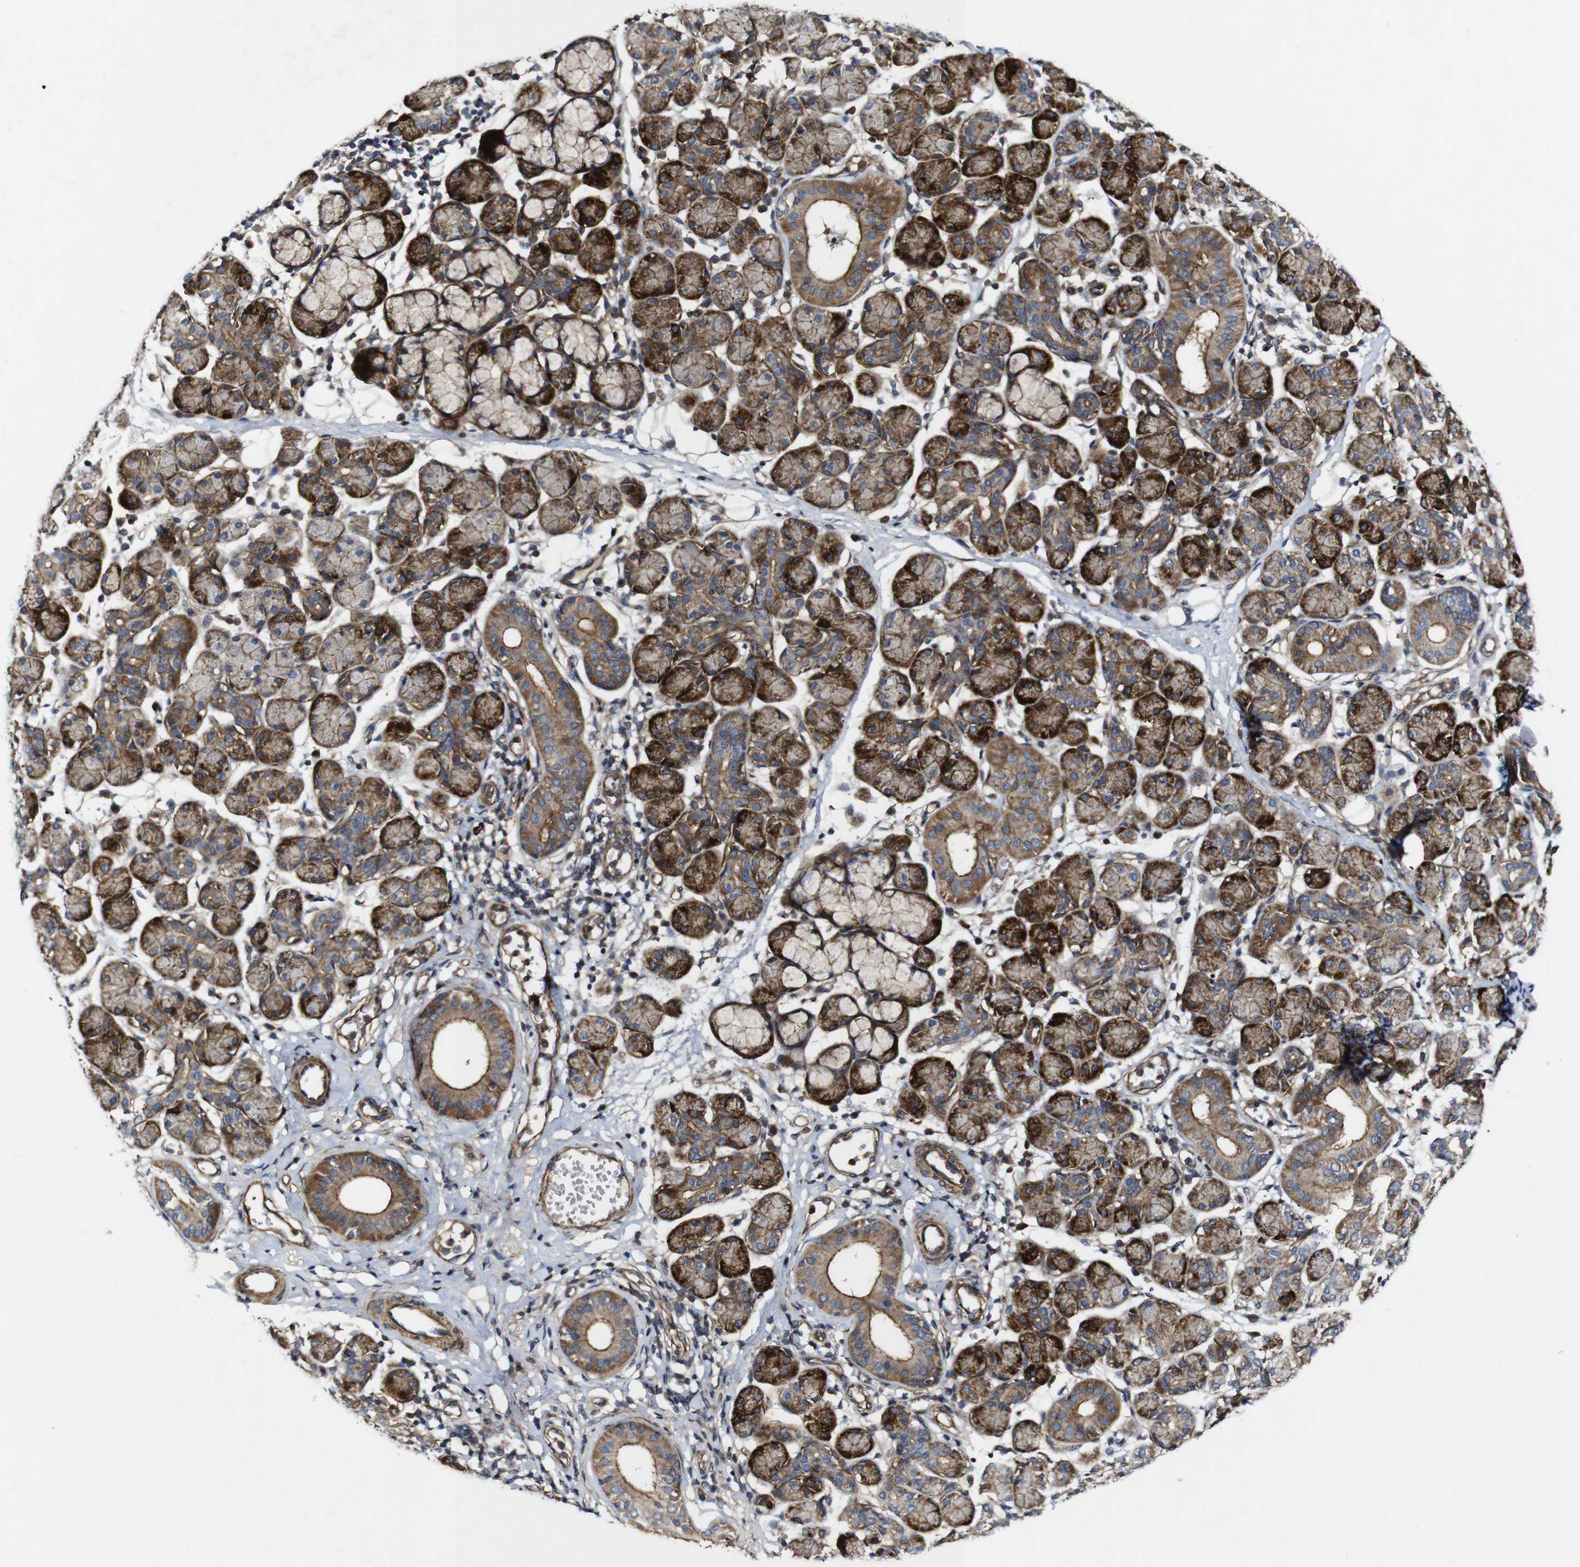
{"staining": {"intensity": "strong", "quantity": "25%-75%", "location": "cytoplasmic/membranous"}, "tissue": "salivary gland", "cell_type": "Glandular cells", "image_type": "normal", "snomed": [{"axis": "morphology", "description": "Normal tissue, NOS"}, {"axis": "morphology", "description": "Inflammation, NOS"}, {"axis": "topography", "description": "Lymph node"}, {"axis": "topography", "description": "Salivary gland"}], "caption": "Salivary gland stained with DAB immunohistochemistry (IHC) exhibits high levels of strong cytoplasmic/membranous staining in about 25%-75% of glandular cells.", "gene": "GSDME", "patient": {"sex": "male", "age": 3}}